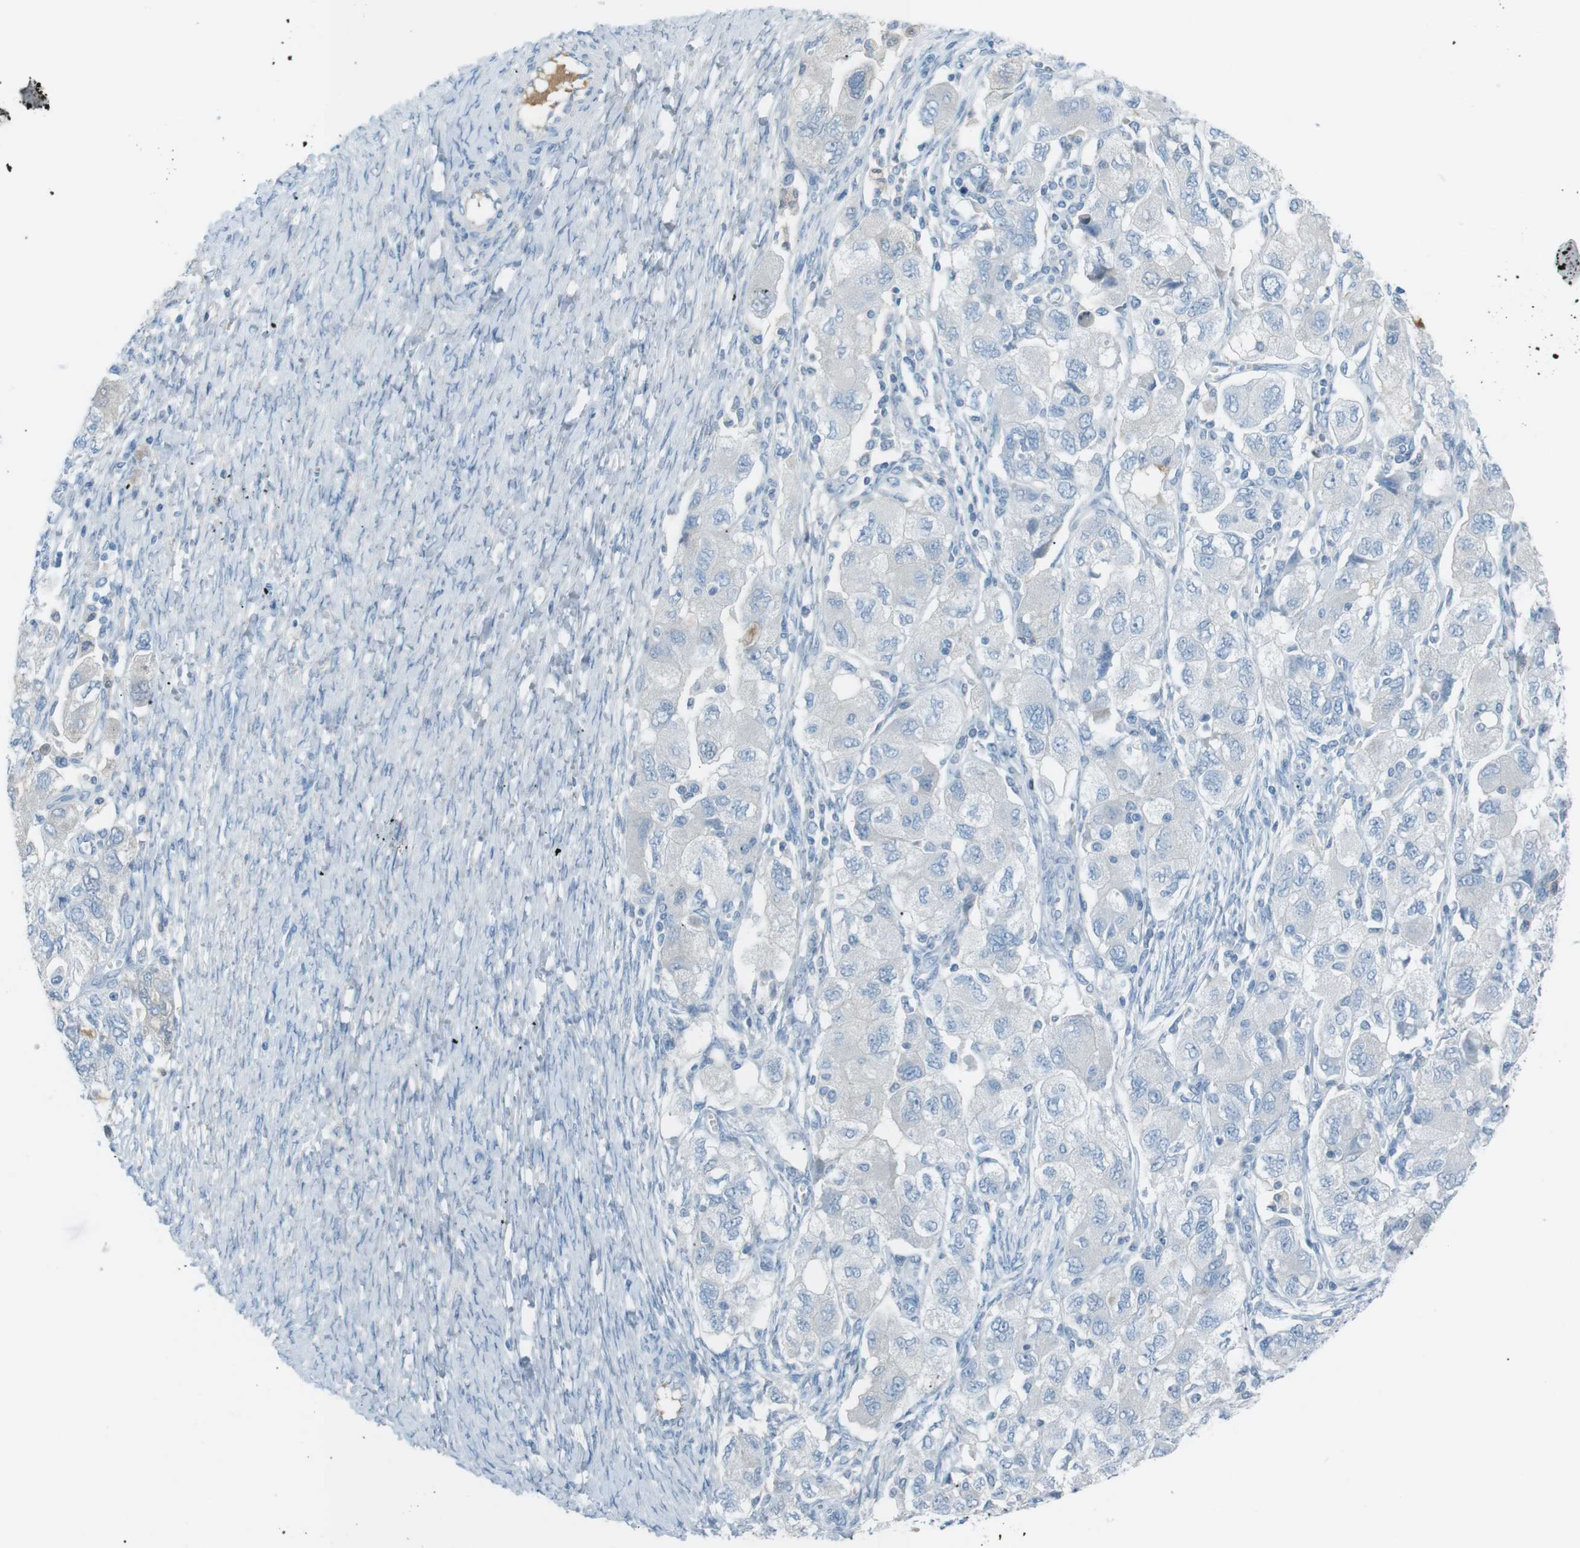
{"staining": {"intensity": "negative", "quantity": "none", "location": "none"}, "tissue": "ovarian cancer", "cell_type": "Tumor cells", "image_type": "cancer", "snomed": [{"axis": "morphology", "description": "Carcinoma, NOS"}, {"axis": "morphology", "description": "Cystadenocarcinoma, serous, NOS"}, {"axis": "topography", "description": "Ovary"}], "caption": "Immunohistochemical staining of ovarian cancer (carcinoma) reveals no significant staining in tumor cells.", "gene": "AZGP1", "patient": {"sex": "female", "age": 69}}